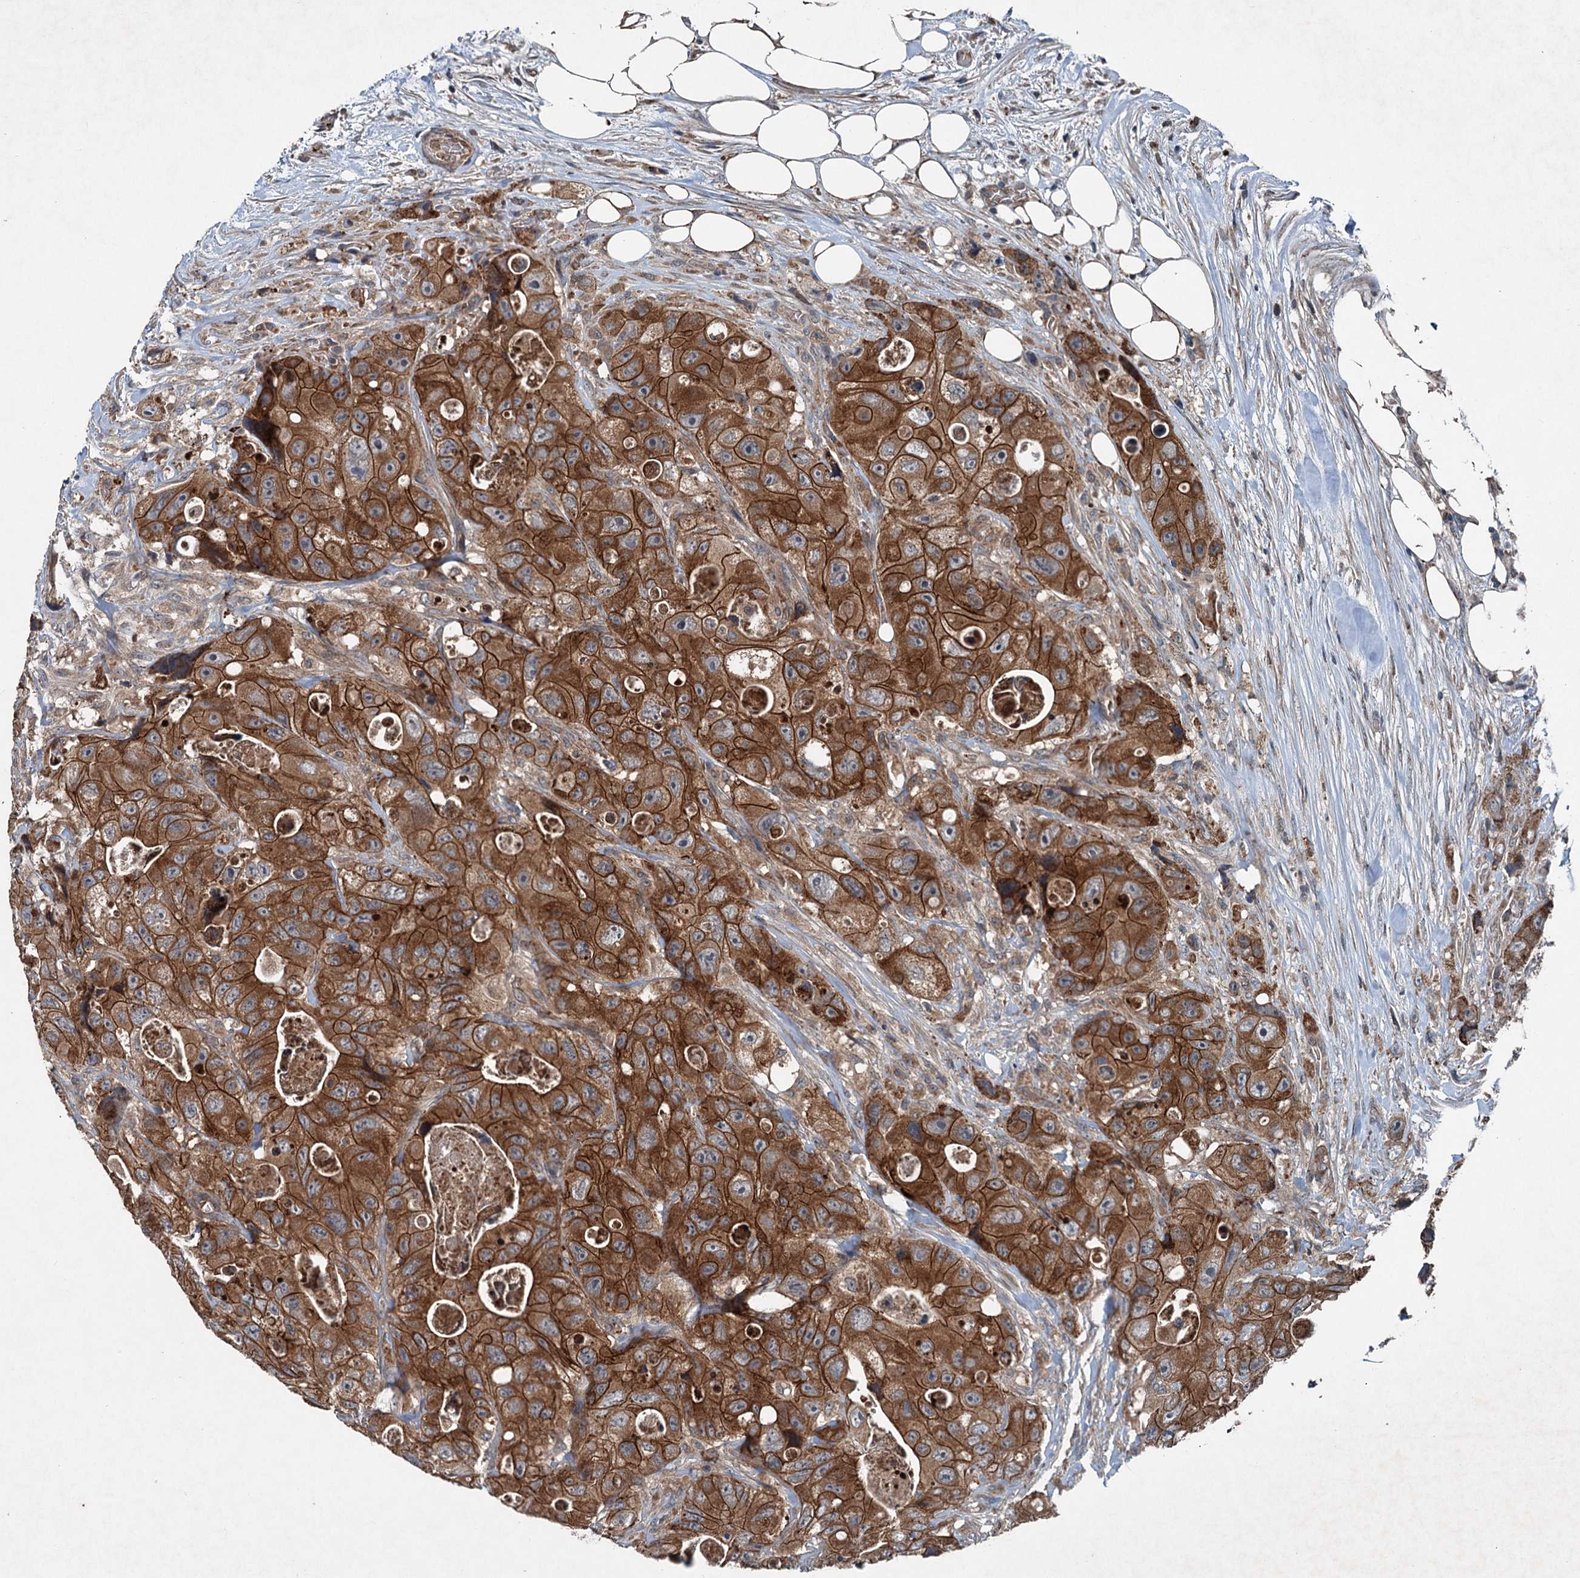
{"staining": {"intensity": "strong", "quantity": ">75%", "location": "cytoplasmic/membranous"}, "tissue": "colorectal cancer", "cell_type": "Tumor cells", "image_type": "cancer", "snomed": [{"axis": "morphology", "description": "Adenocarcinoma, NOS"}, {"axis": "topography", "description": "Colon"}], "caption": "This micrograph reveals colorectal cancer (adenocarcinoma) stained with immunohistochemistry to label a protein in brown. The cytoplasmic/membranous of tumor cells show strong positivity for the protein. Nuclei are counter-stained blue.", "gene": "N4BP2L2", "patient": {"sex": "female", "age": 46}}